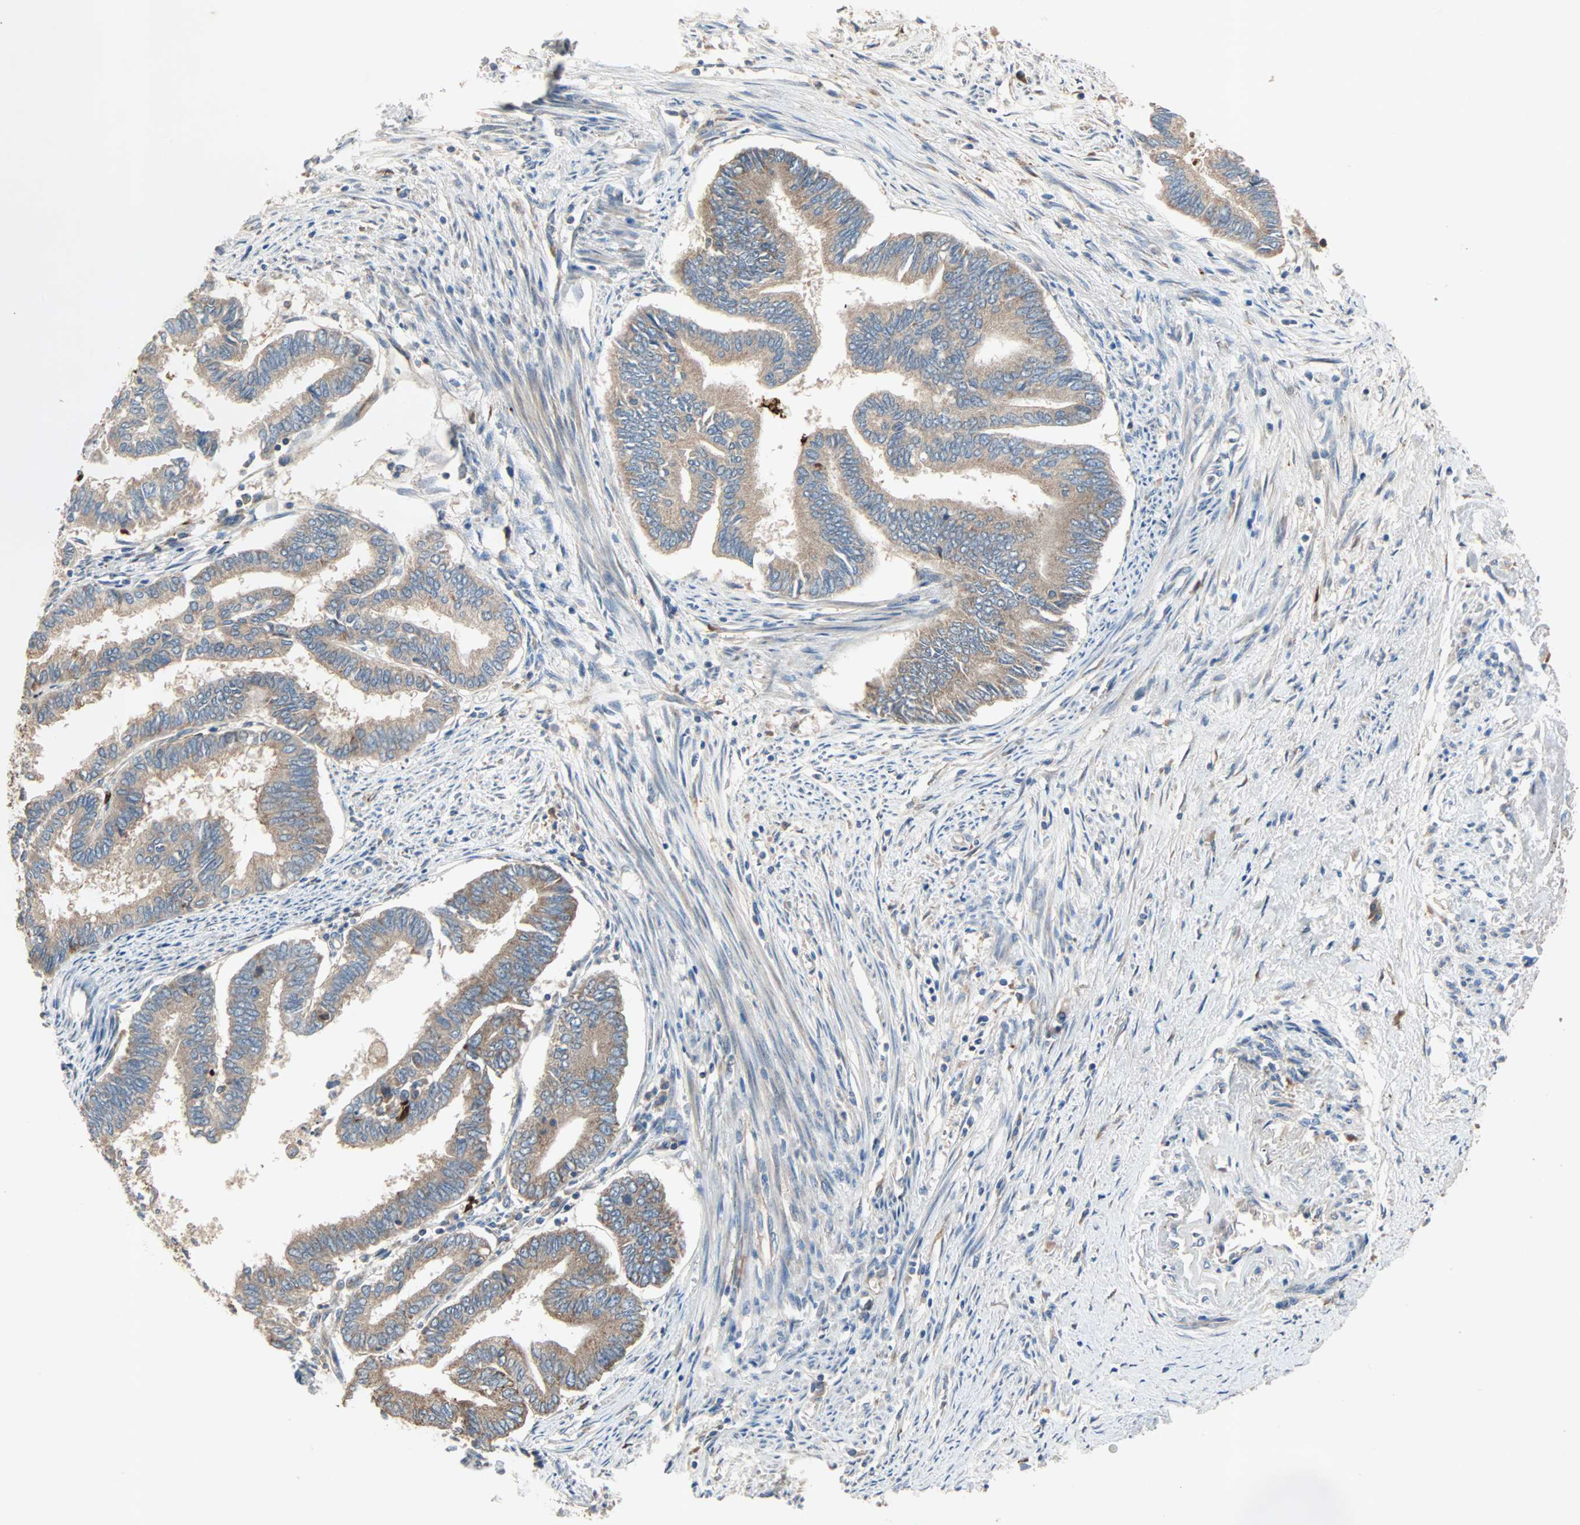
{"staining": {"intensity": "weak", "quantity": ">75%", "location": "cytoplasmic/membranous"}, "tissue": "endometrial cancer", "cell_type": "Tumor cells", "image_type": "cancer", "snomed": [{"axis": "morphology", "description": "Adenocarcinoma, NOS"}, {"axis": "topography", "description": "Endometrium"}], "caption": "A brown stain highlights weak cytoplasmic/membranous expression of a protein in endometrial adenocarcinoma tumor cells.", "gene": "XYLT1", "patient": {"sex": "female", "age": 86}}